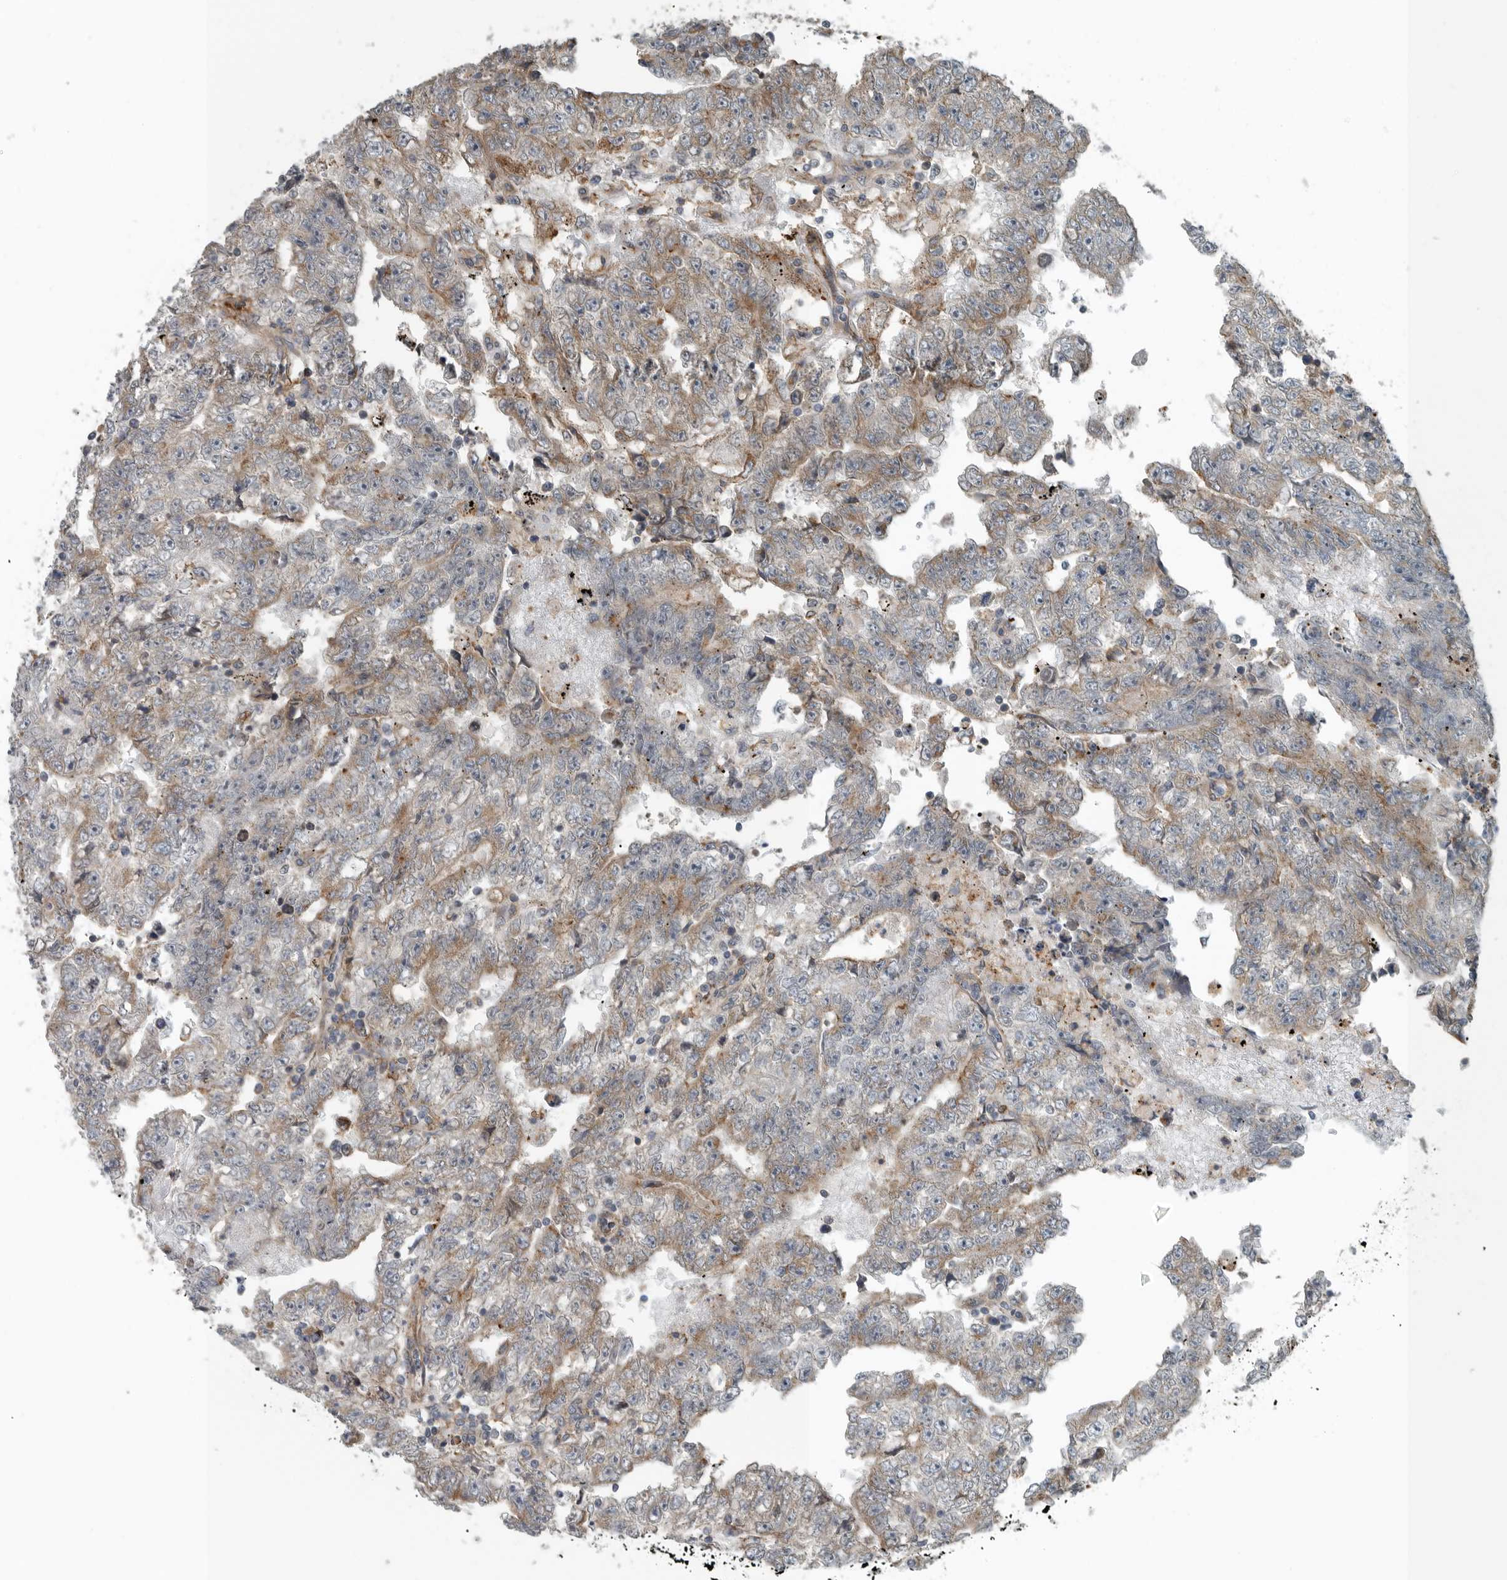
{"staining": {"intensity": "weak", "quantity": "<25%", "location": "cytoplasmic/membranous"}, "tissue": "testis cancer", "cell_type": "Tumor cells", "image_type": "cancer", "snomed": [{"axis": "morphology", "description": "Carcinoma, Embryonal, NOS"}, {"axis": "topography", "description": "Testis"}], "caption": "High power microscopy micrograph of an IHC histopathology image of testis embryonal carcinoma, revealing no significant expression in tumor cells.", "gene": "AMFR", "patient": {"sex": "male", "age": 25}}